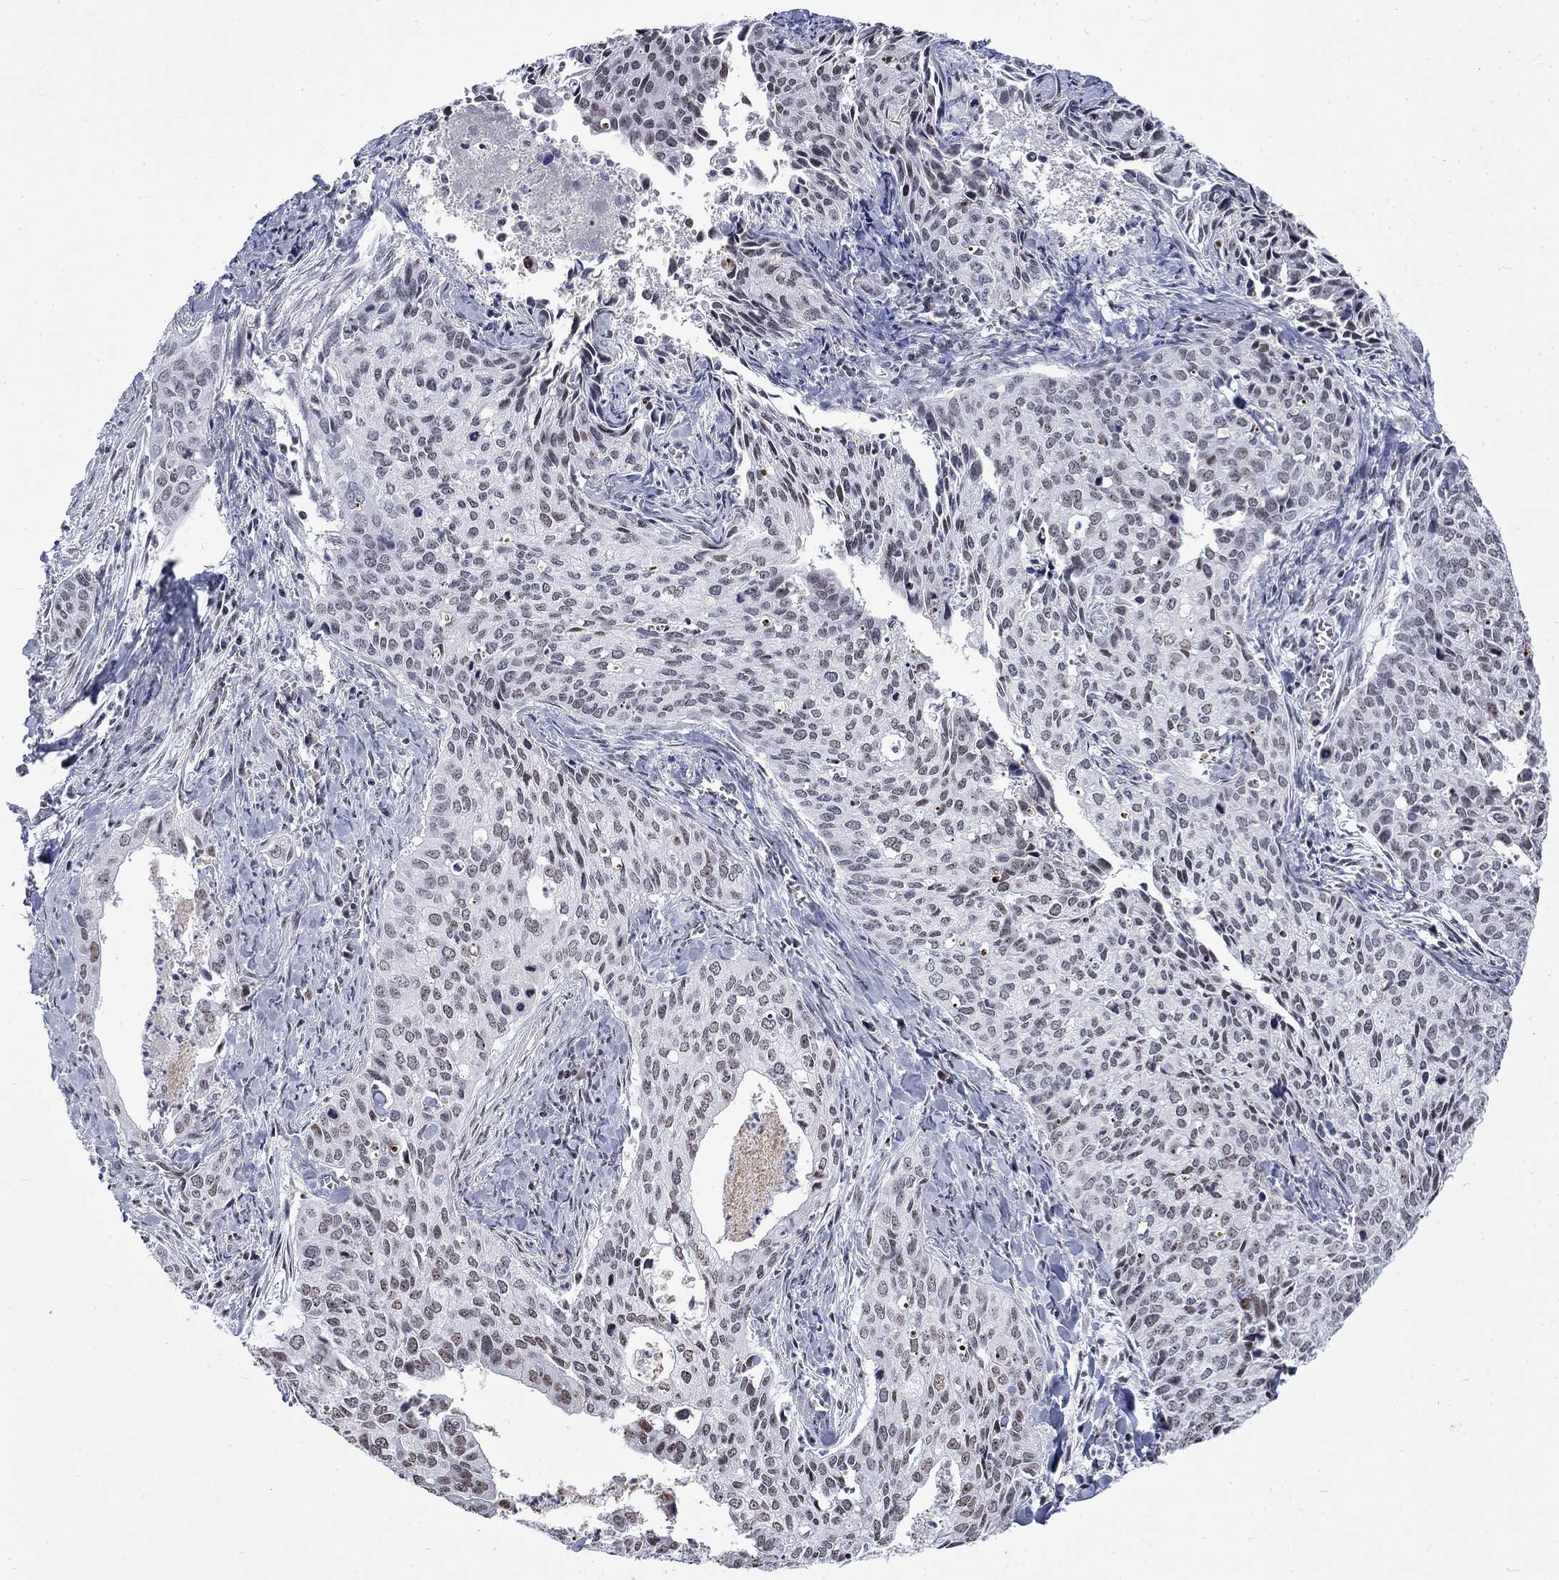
{"staining": {"intensity": "weak", "quantity": "<25%", "location": "cytoplasmic/membranous"}, "tissue": "cervical cancer", "cell_type": "Tumor cells", "image_type": "cancer", "snomed": [{"axis": "morphology", "description": "Squamous cell carcinoma, NOS"}, {"axis": "topography", "description": "Cervix"}], "caption": "Squamous cell carcinoma (cervical) stained for a protein using immunohistochemistry (IHC) exhibits no positivity tumor cells.", "gene": "CSRNP3", "patient": {"sex": "female", "age": 29}}